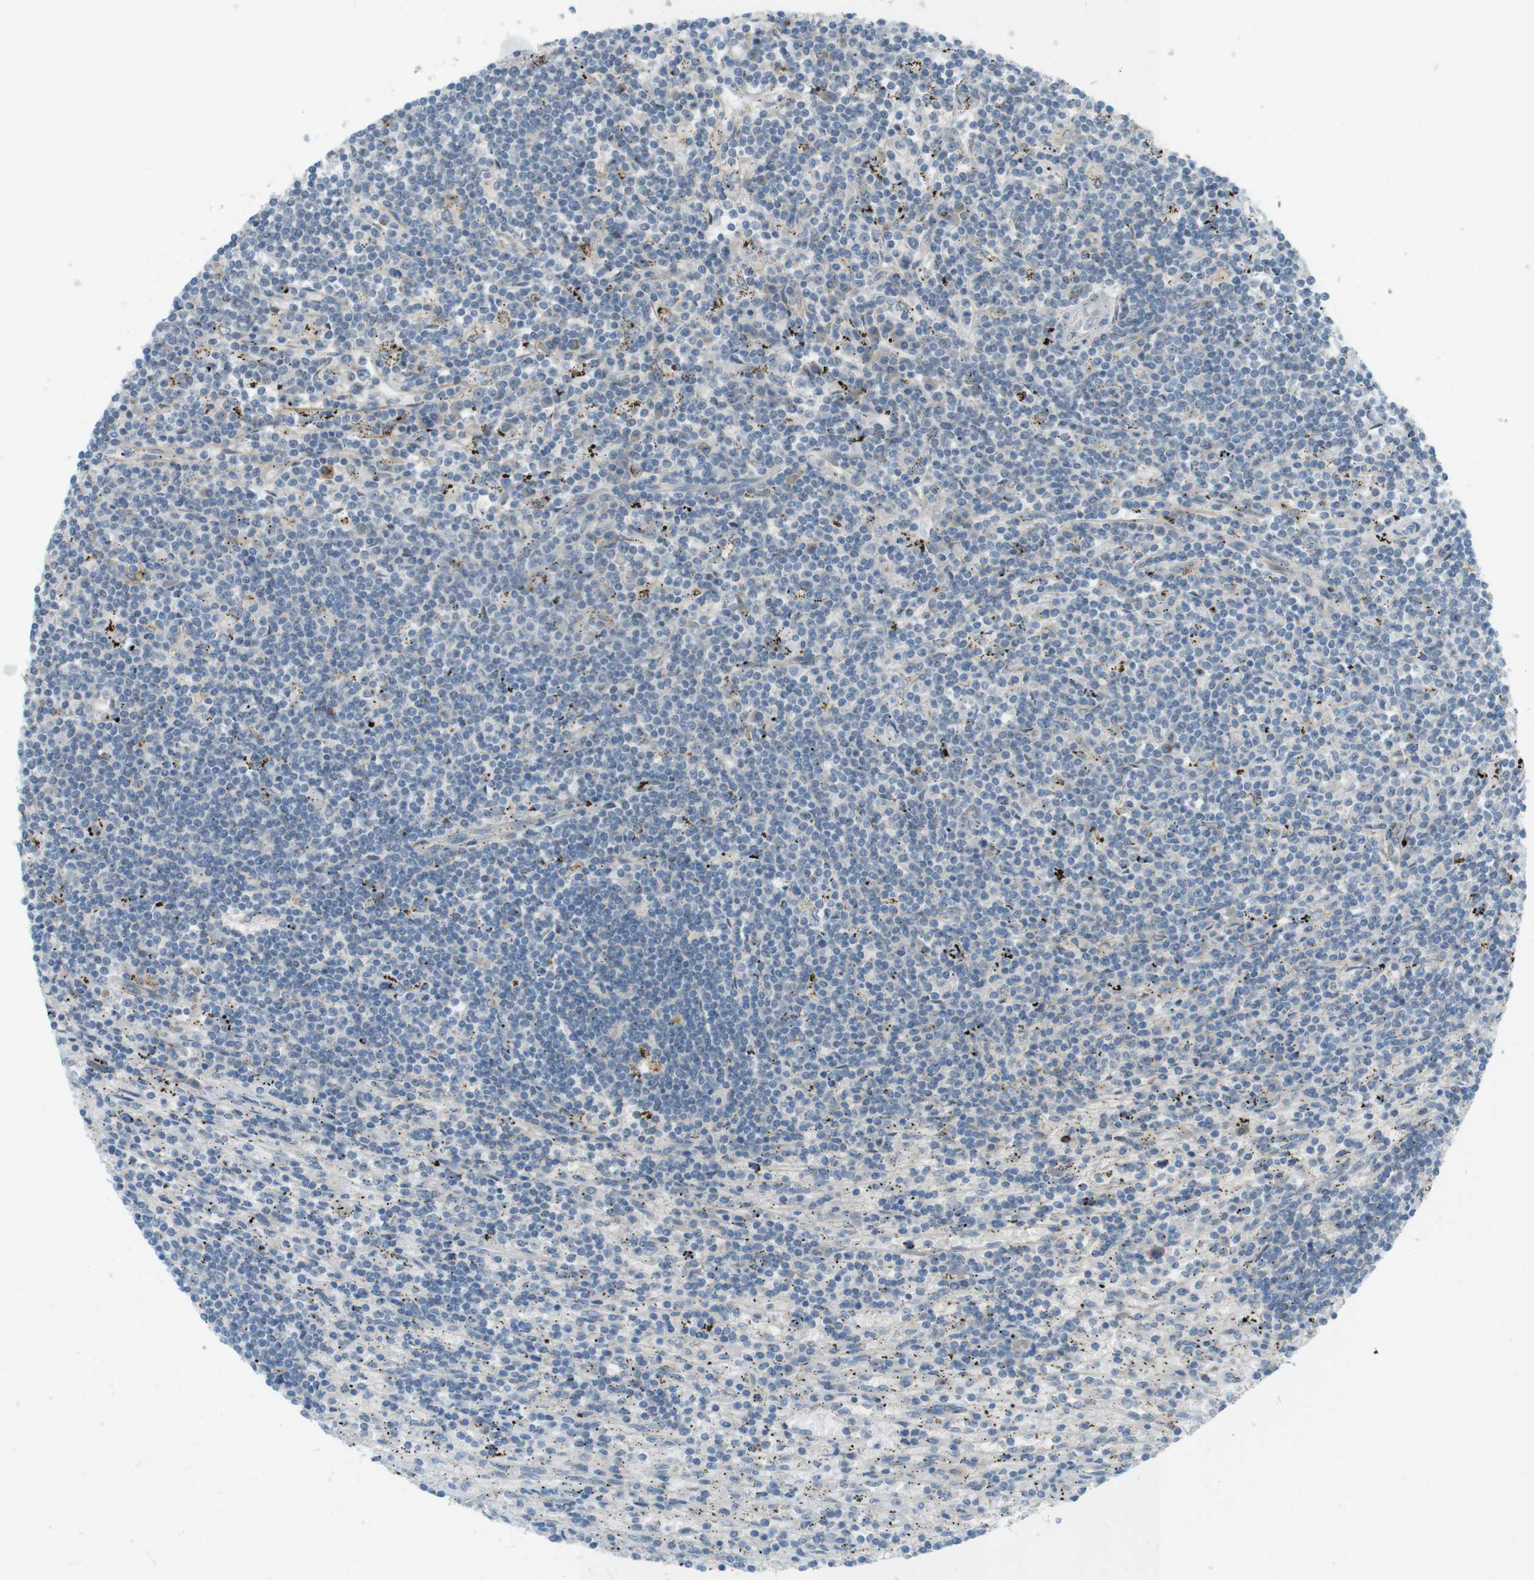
{"staining": {"intensity": "moderate", "quantity": "<25%", "location": "cytoplasmic/membranous"}, "tissue": "lymphoma", "cell_type": "Tumor cells", "image_type": "cancer", "snomed": [{"axis": "morphology", "description": "Malignant lymphoma, non-Hodgkin's type, Low grade"}, {"axis": "topography", "description": "Spleen"}], "caption": "Moderate cytoplasmic/membranous protein expression is seen in approximately <25% of tumor cells in malignant lymphoma, non-Hodgkin's type (low-grade).", "gene": "UGT8", "patient": {"sex": "male", "age": 76}}